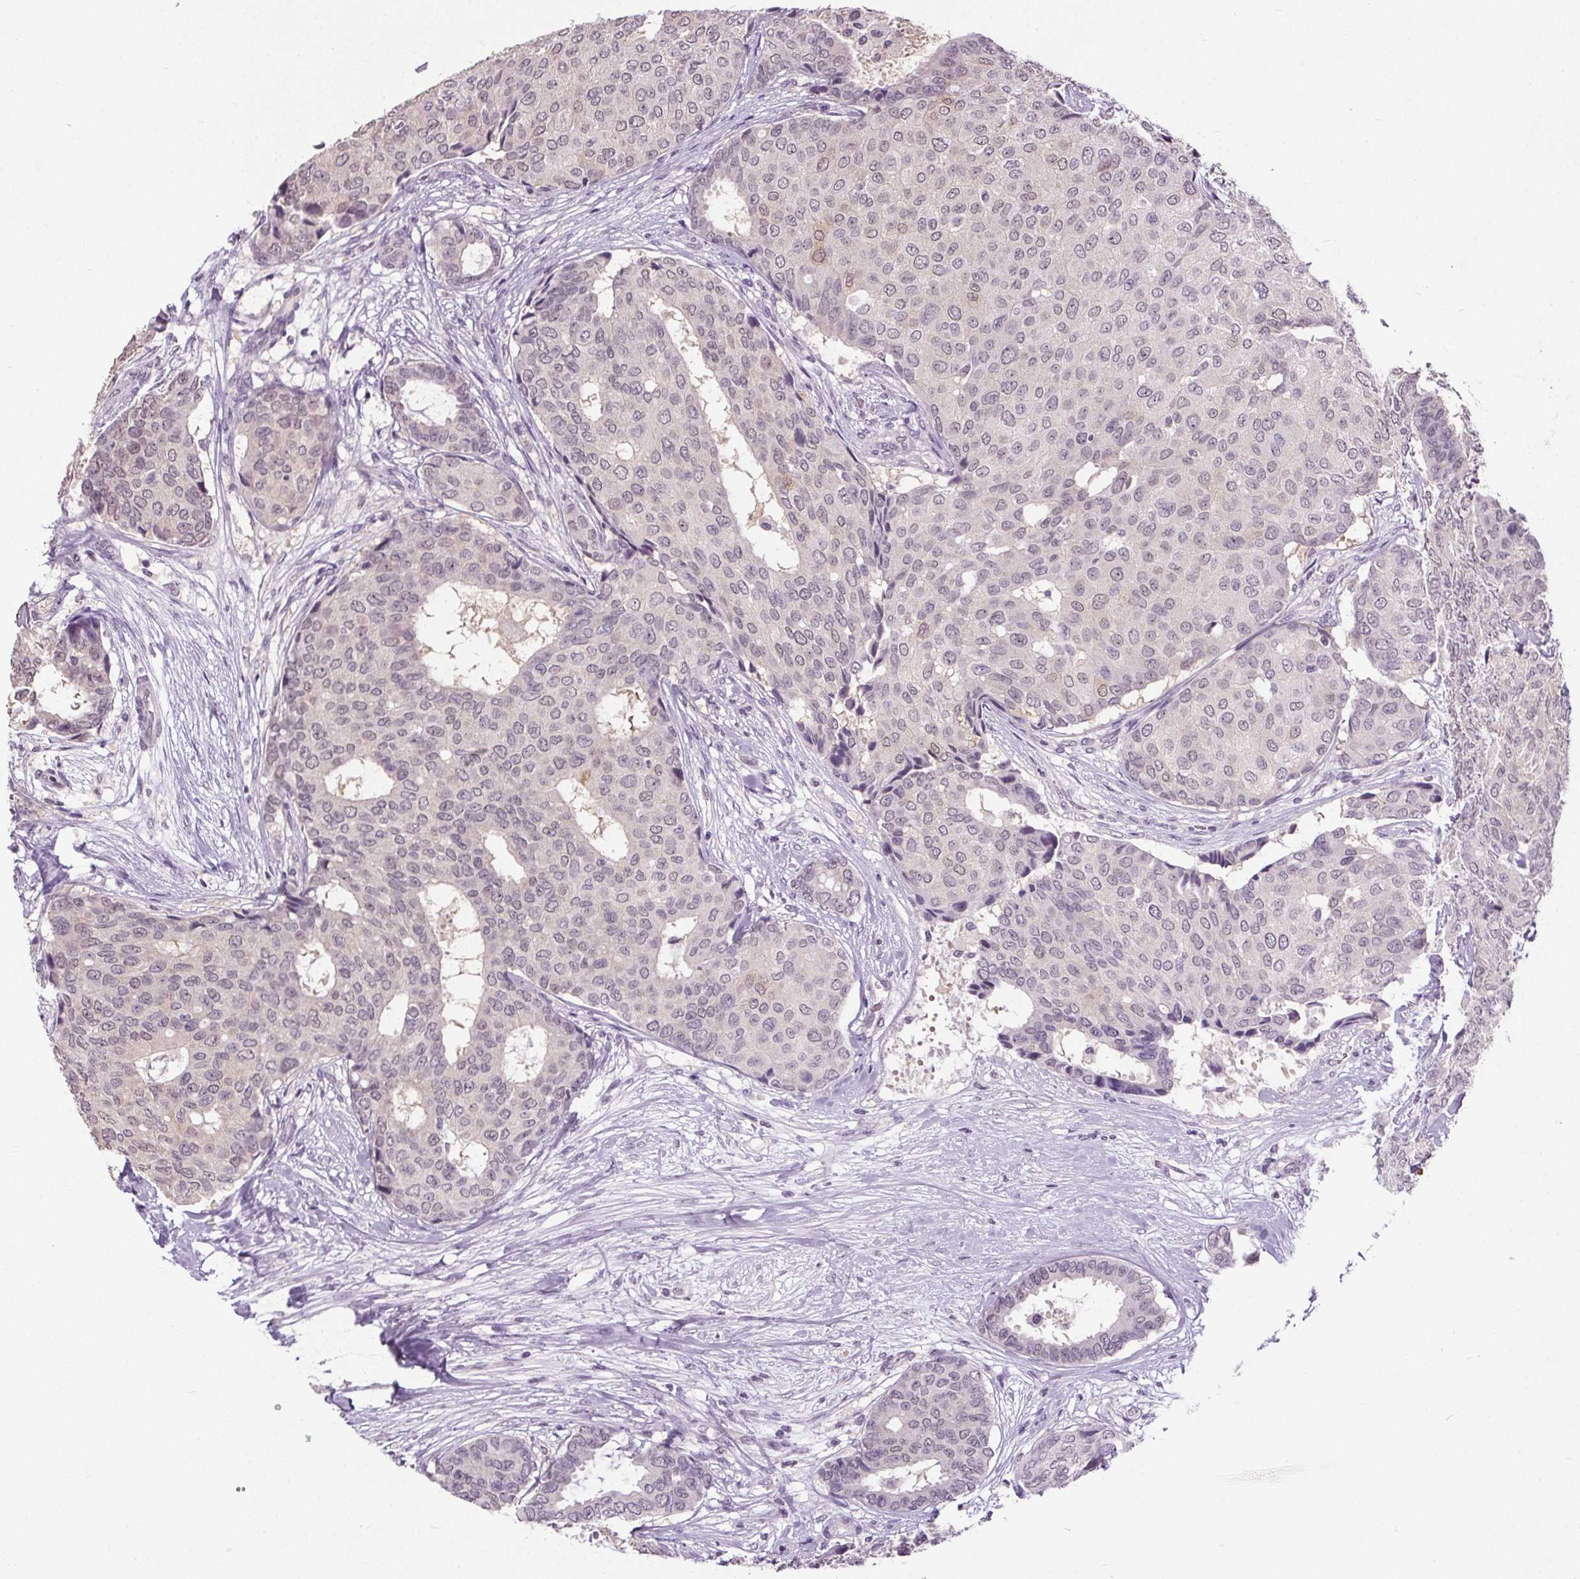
{"staining": {"intensity": "negative", "quantity": "none", "location": "none"}, "tissue": "breast cancer", "cell_type": "Tumor cells", "image_type": "cancer", "snomed": [{"axis": "morphology", "description": "Duct carcinoma"}, {"axis": "topography", "description": "Breast"}], "caption": "Immunohistochemistry (IHC) of human breast cancer (invasive ductal carcinoma) reveals no staining in tumor cells.", "gene": "SLC2A9", "patient": {"sex": "female", "age": 75}}